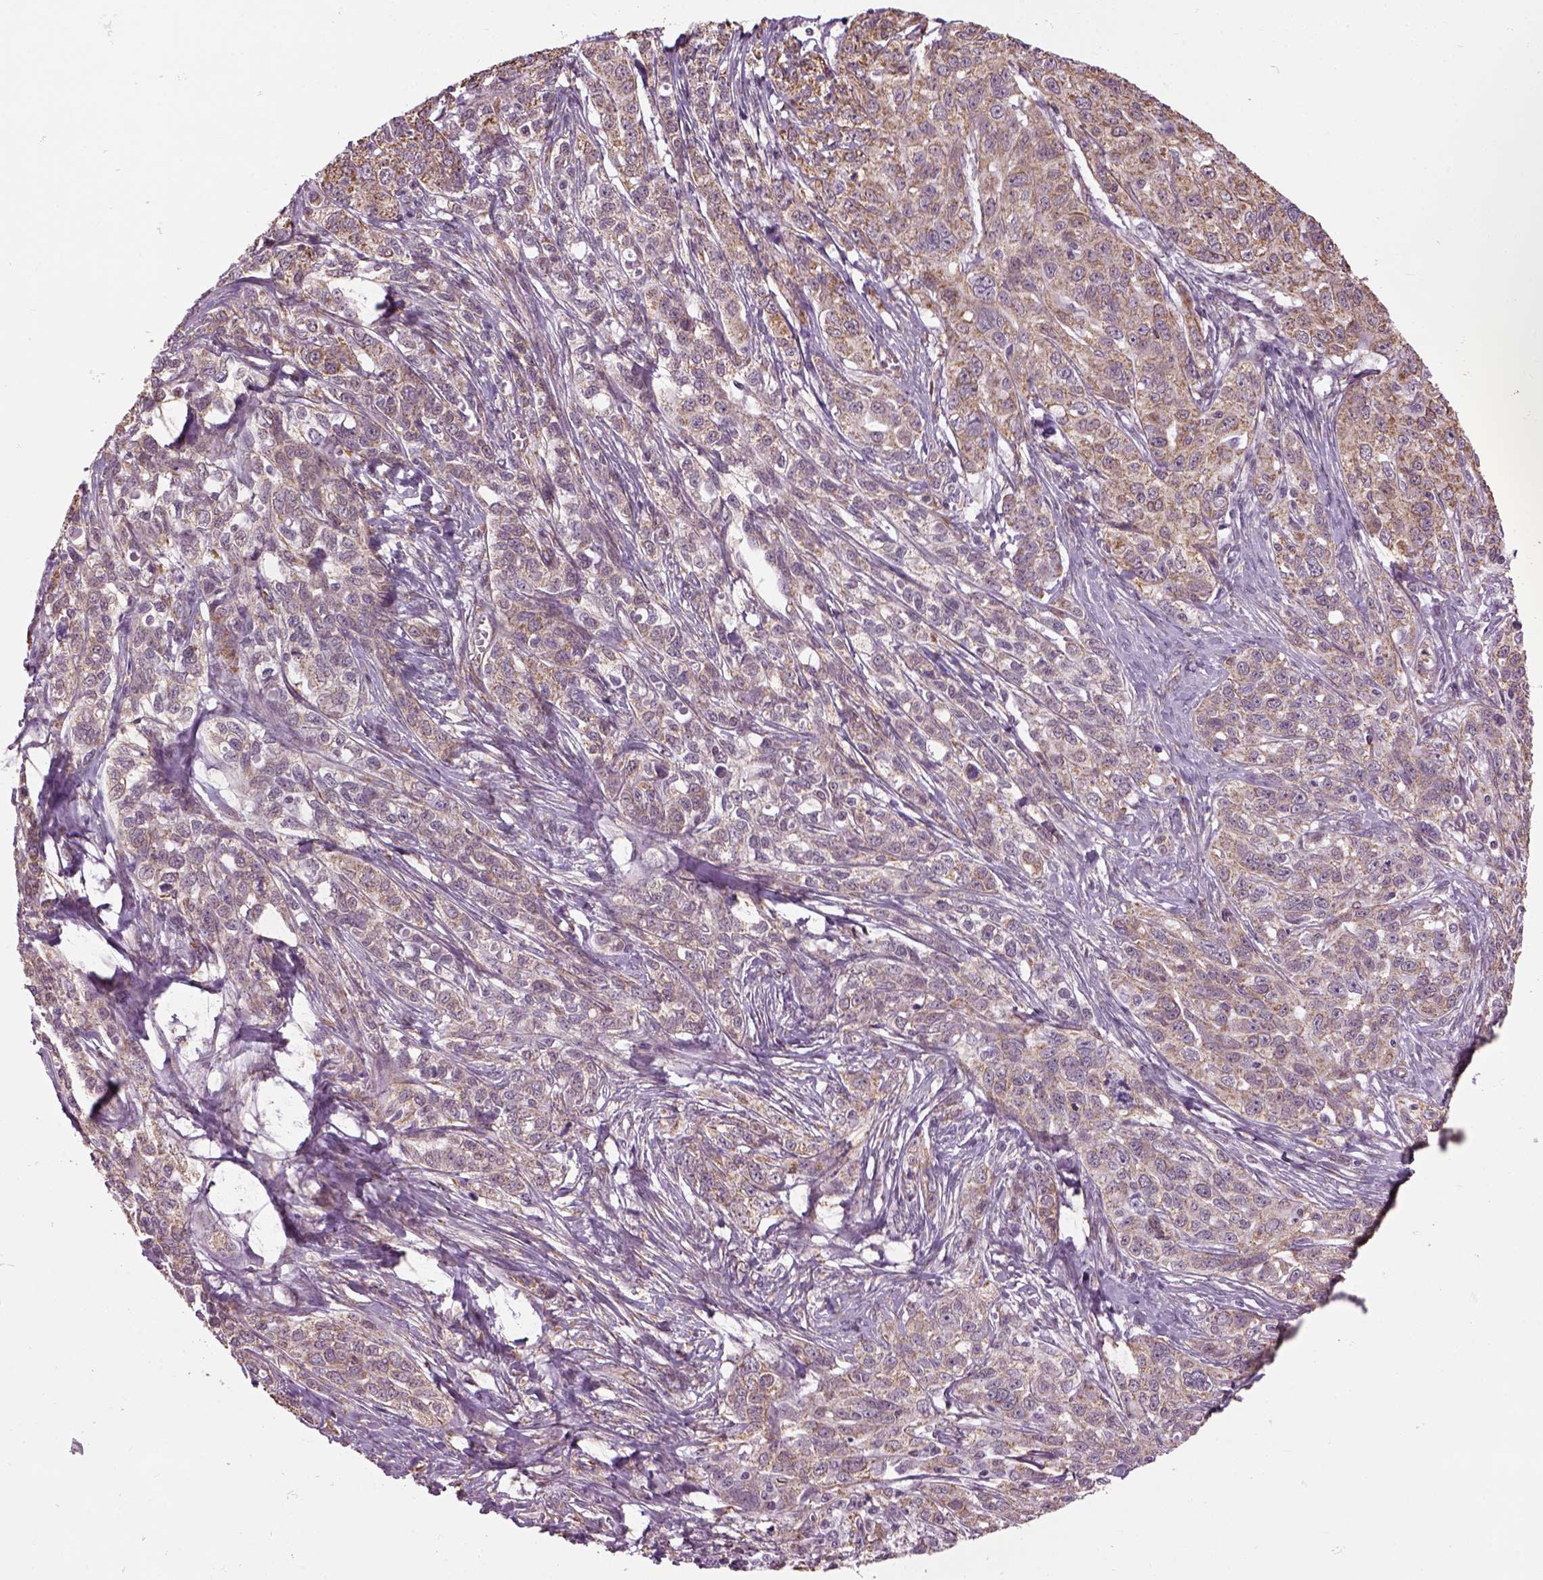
{"staining": {"intensity": "weak", "quantity": ">75%", "location": "cytoplasmic/membranous"}, "tissue": "ovarian cancer", "cell_type": "Tumor cells", "image_type": "cancer", "snomed": [{"axis": "morphology", "description": "Cystadenocarcinoma, serous, NOS"}, {"axis": "topography", "description": "Ovary"}], "caption": "DAB immunohistochemical staining of serous cystadenocarcinoma (ovarian) displays weak cytoplasmic/membranous protein expression in about >75% of tumor cells. The protein is shown in brown color, while the nuclei are stained blue.", "gene": "XK", "patient": {"sex": "female", "age": 71}}